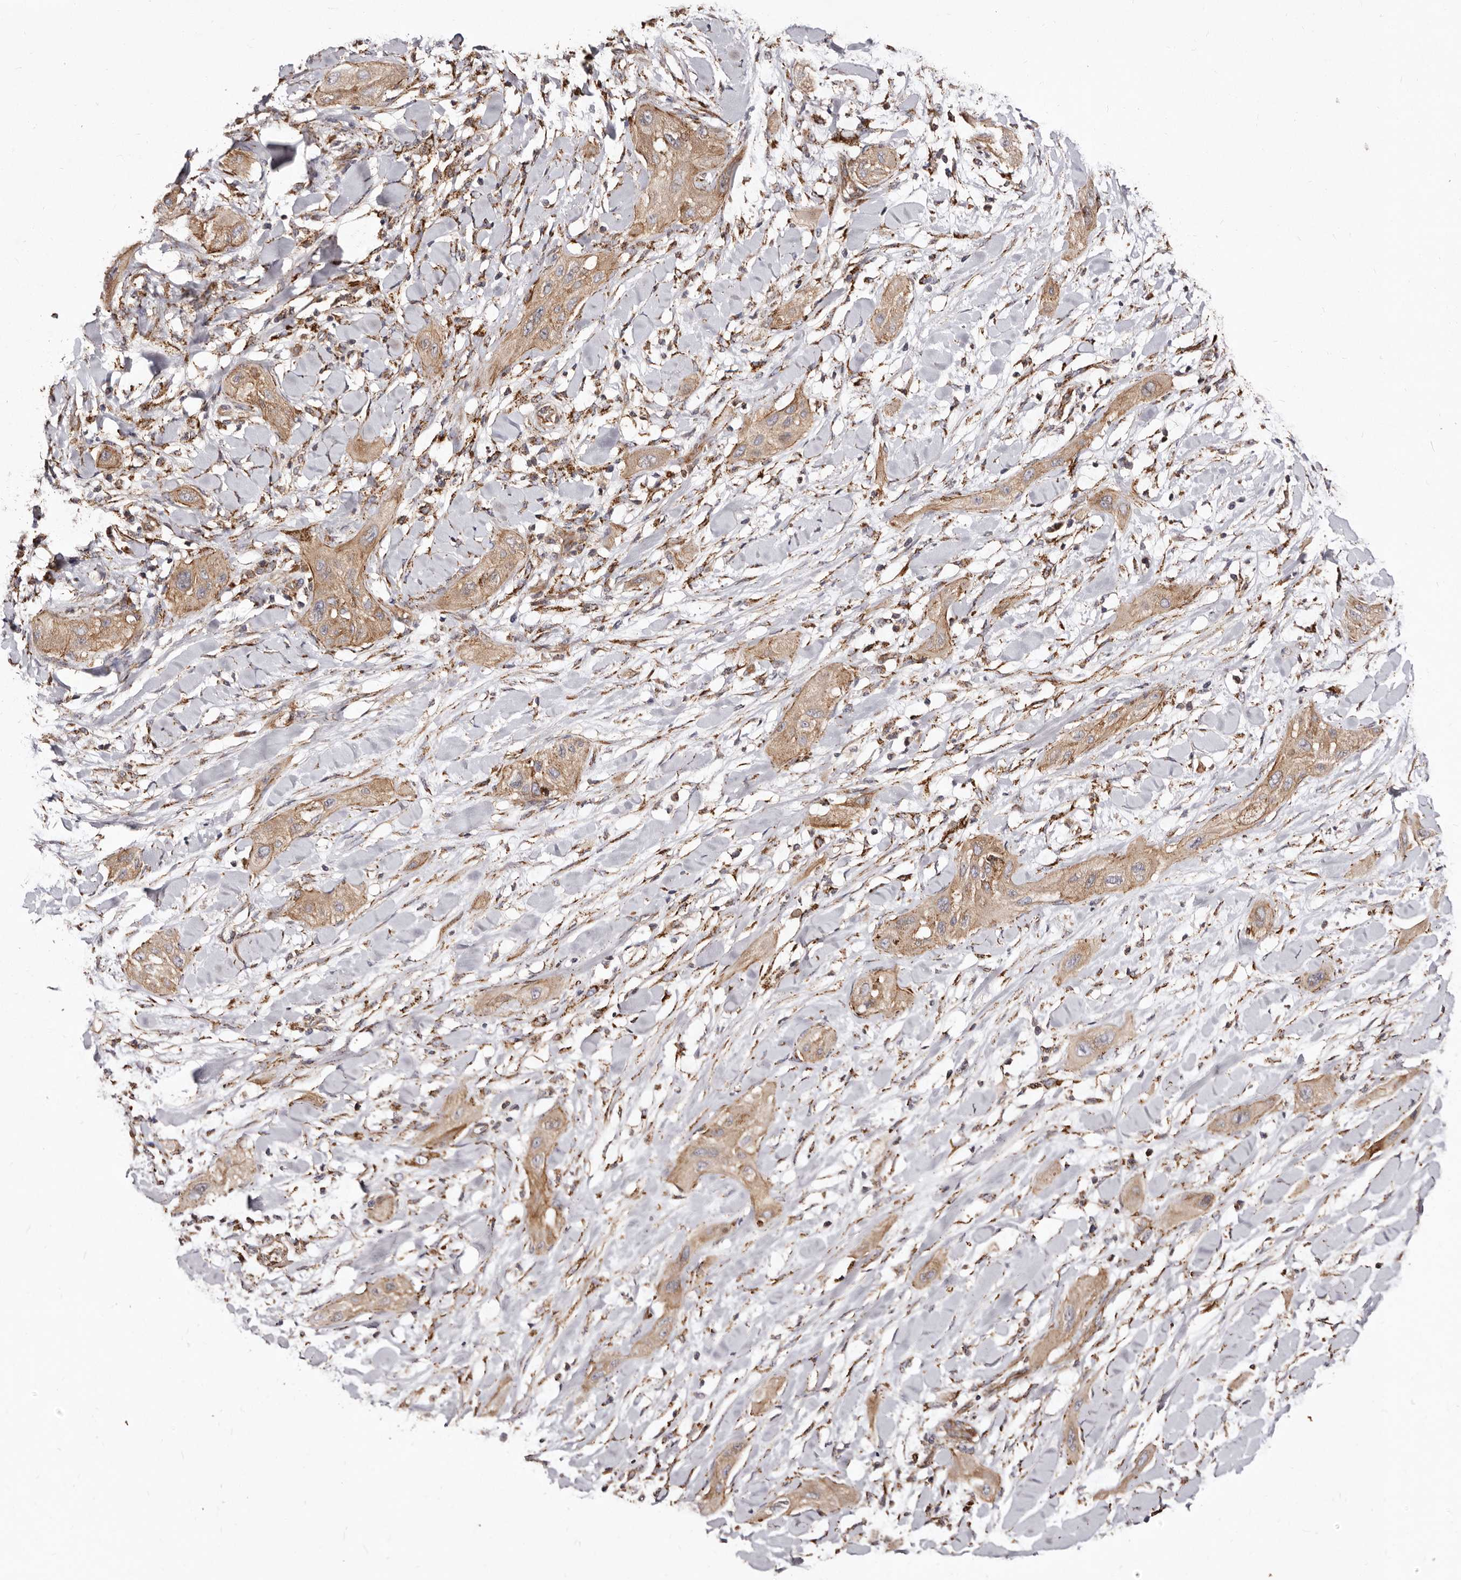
{"staining": {"intensity": "moderate", "quantity": ">75%", "location": "cytoplasmic/membranous"}, "tissue": "lung cancer", "cell_type": "Tumor cells", "image_type": "cancer", "snomed": [{"axis": "morphology", "description": "Squamous cell carcinoma, NOS"}, {"axis": "topography", "description": "Lung"}], "caption": "This micrograph shows immunohistochemistry staining of squamous cell carcinoma (lung), with medium moderate cytoplasmic/membranous staining in about >75% of tumor cells.", "gene": "LUZP1", "patient": {"sex": "female", "age": 47}}